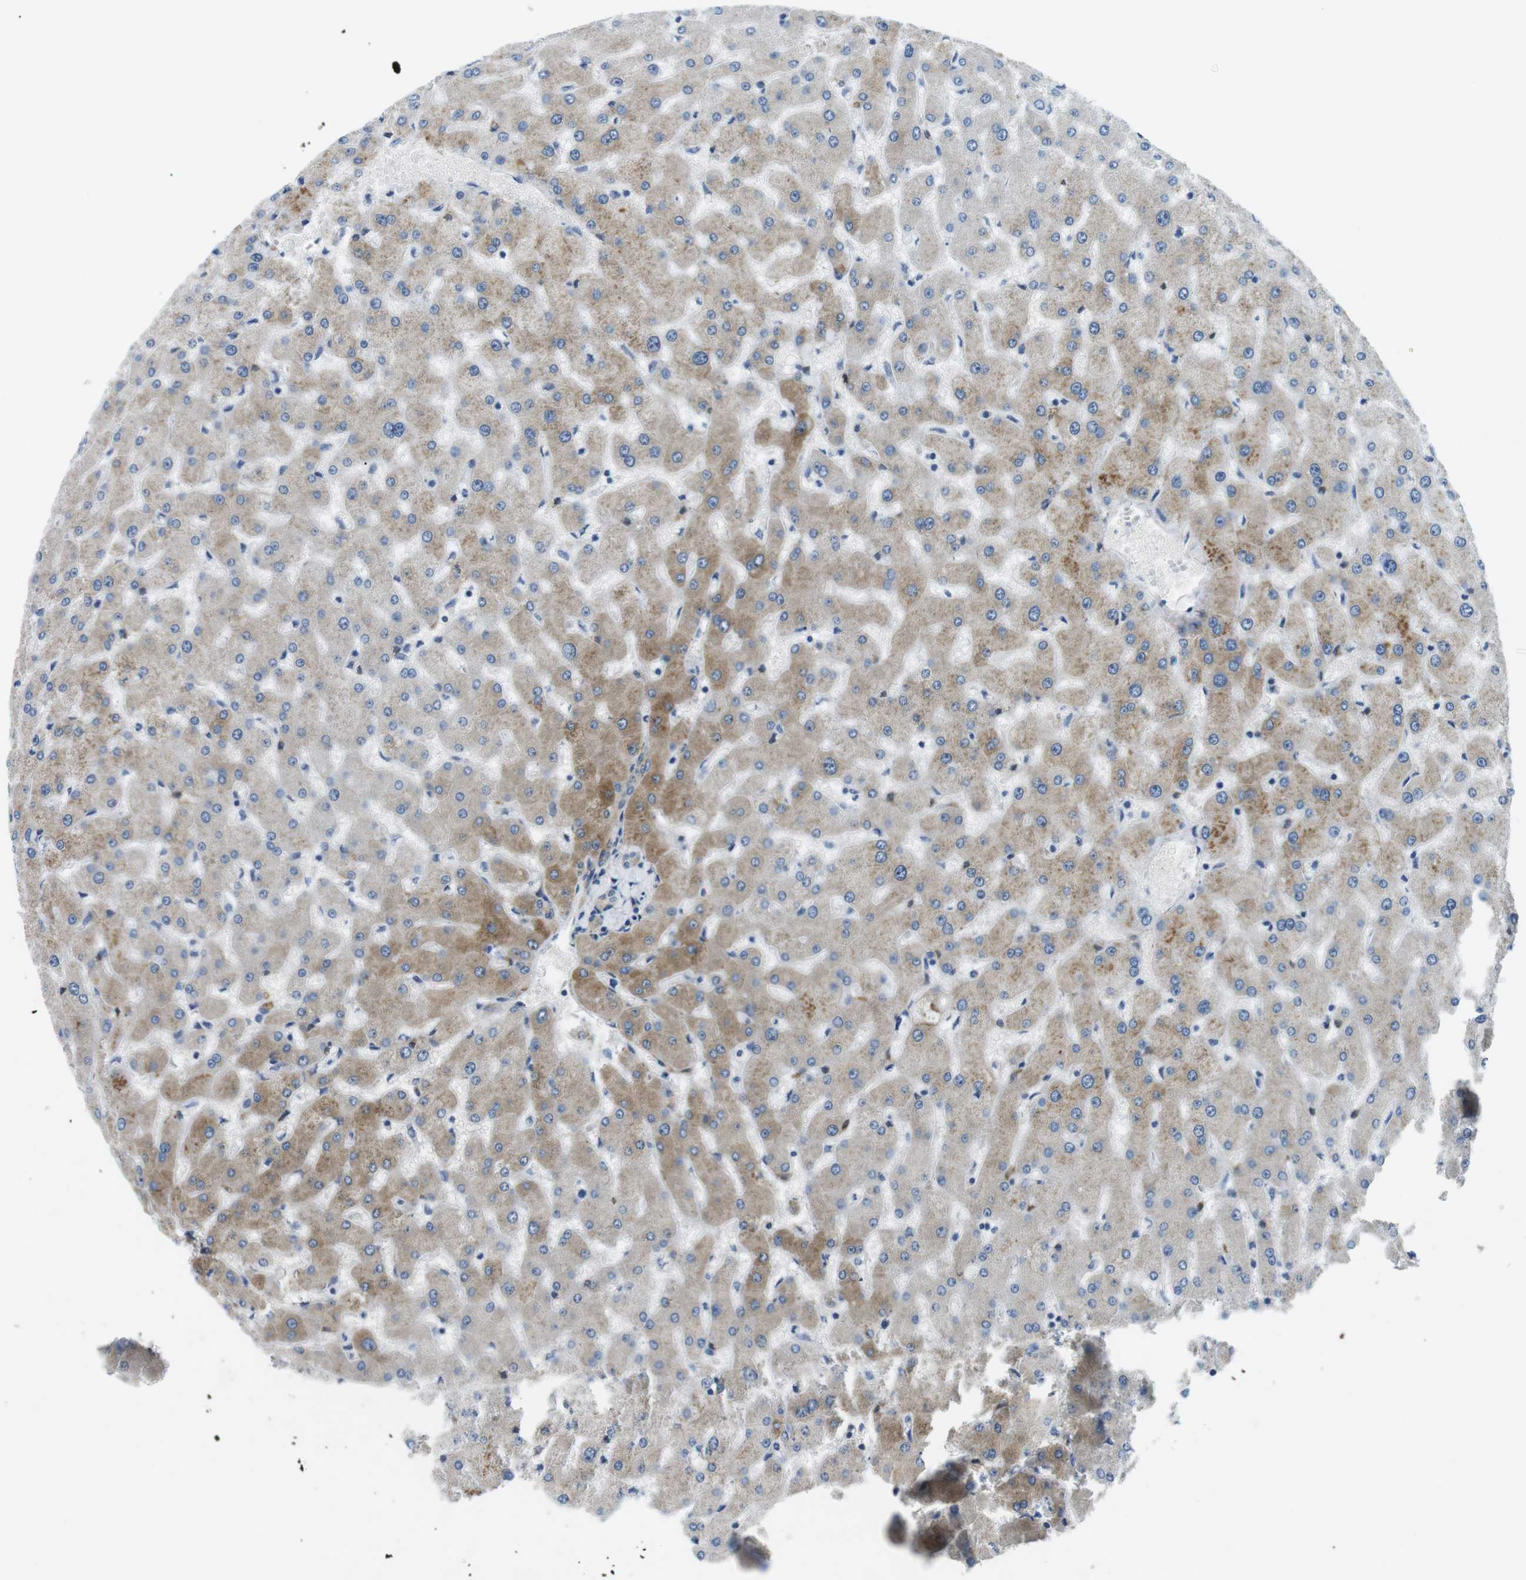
{"staining": {"intensity": "negative", "quantity": "none", "location": "none"}, "tissue": "liver", "cell_type": "Cholangiocytes", "image_type": "normal", "snomed": [{"axis": "morphology", "description": "Normal tissue, NOS"}, {"axis": "topography", "description": "Liver"}], "caption": "DAB (3,3'-diaminobenzidine) immunohistochemical staining of benign liver displays no significant staining in cholangiocytes.", "gene": "PHLDA1", "patient": {"sex": "female", "age": 63}}